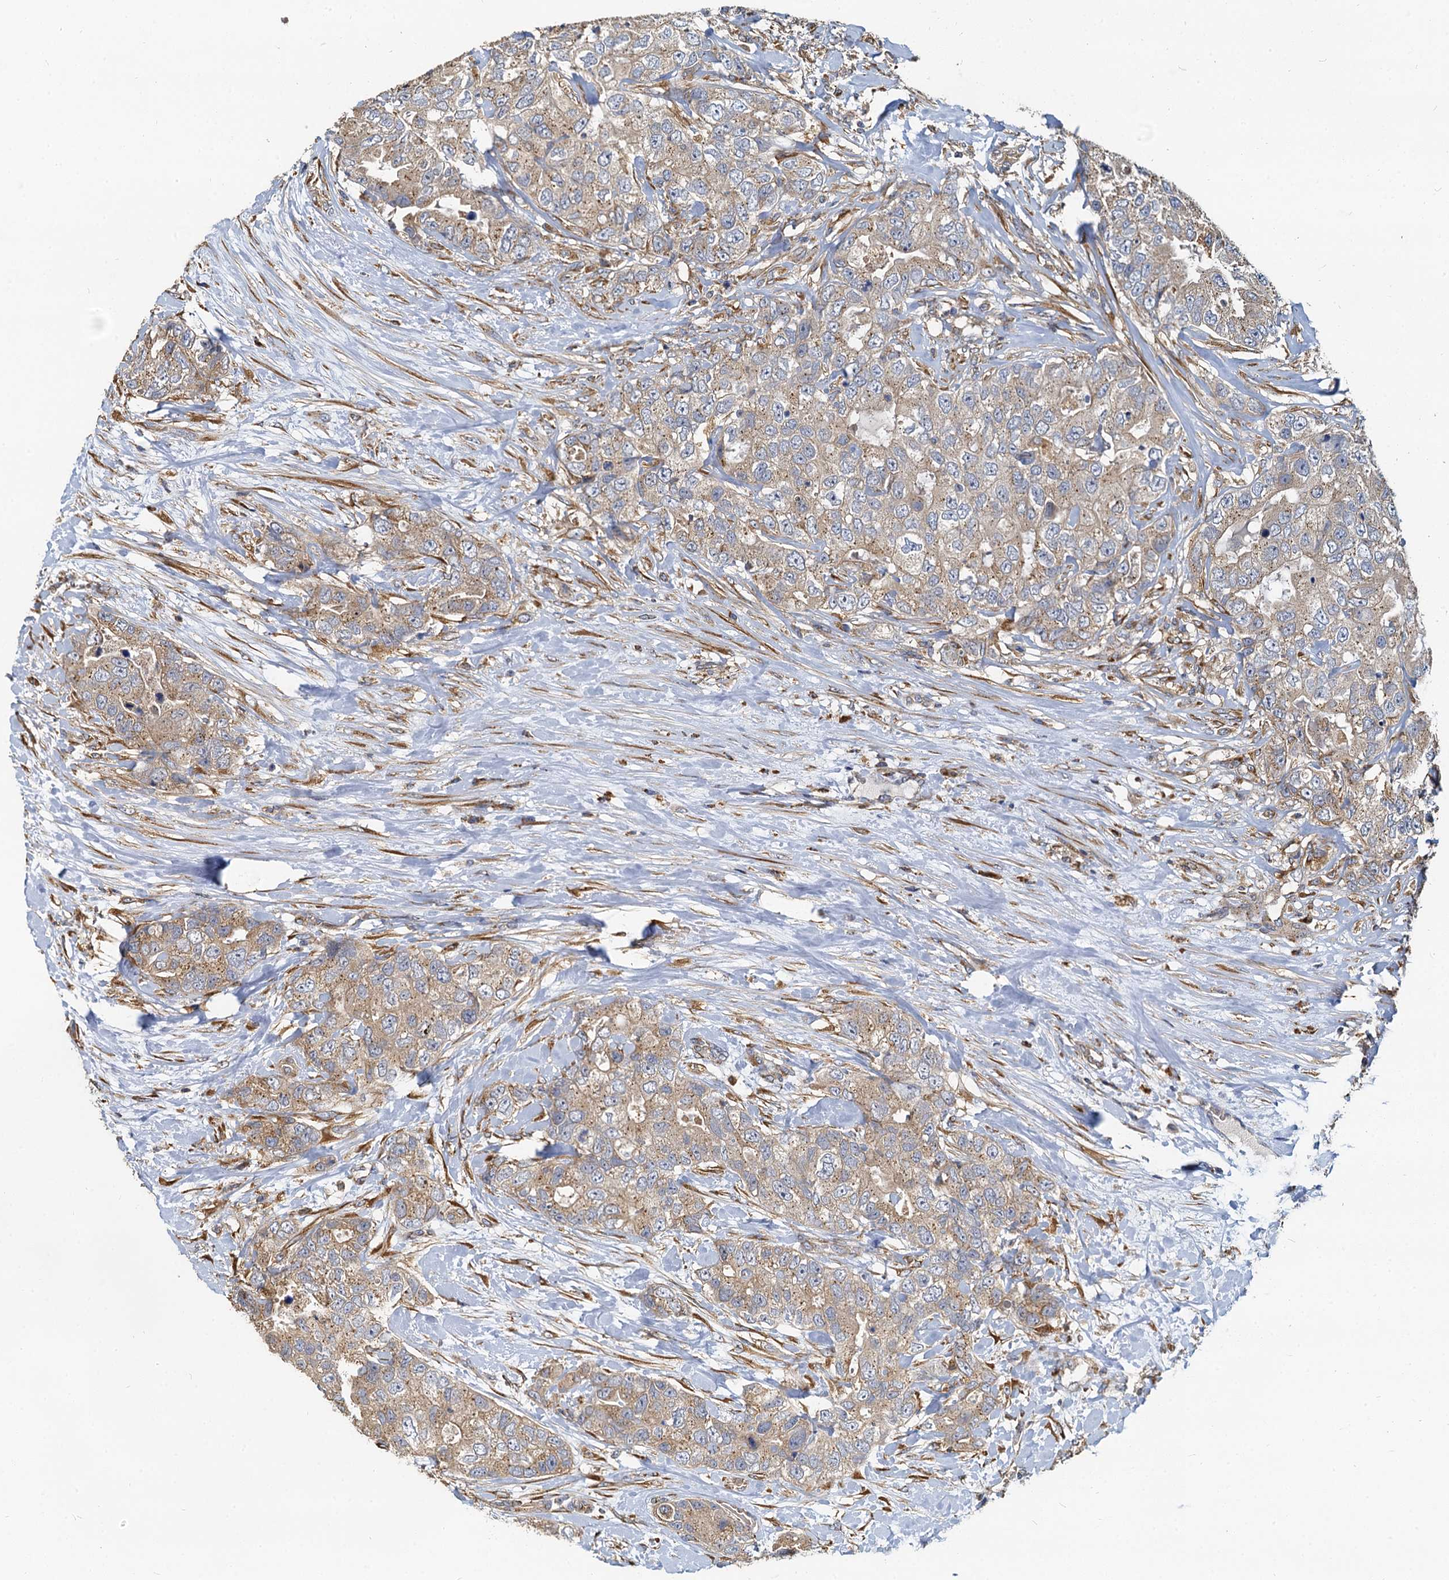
{"staining": {"intensity": "weak", "quantity": ">75%", "location": "cytoplasmic/membranous"}, "tissue": "breast cancer", "cell_type": "Tumor cells", "image_type": "cancer", "snomed": [{"axis": "morphology", "description": "Duct carcinoma"}, {"axis": "topography", "description": "Breast"}], "caption": "This is an image of IHC staining of invasive ductal carcinoma (breast), which shows weak staining in the cytoplasmic/membranous of tumor cells.", "gene": "NKAPD1", "patient": {"sex": "female", "age": 62}}